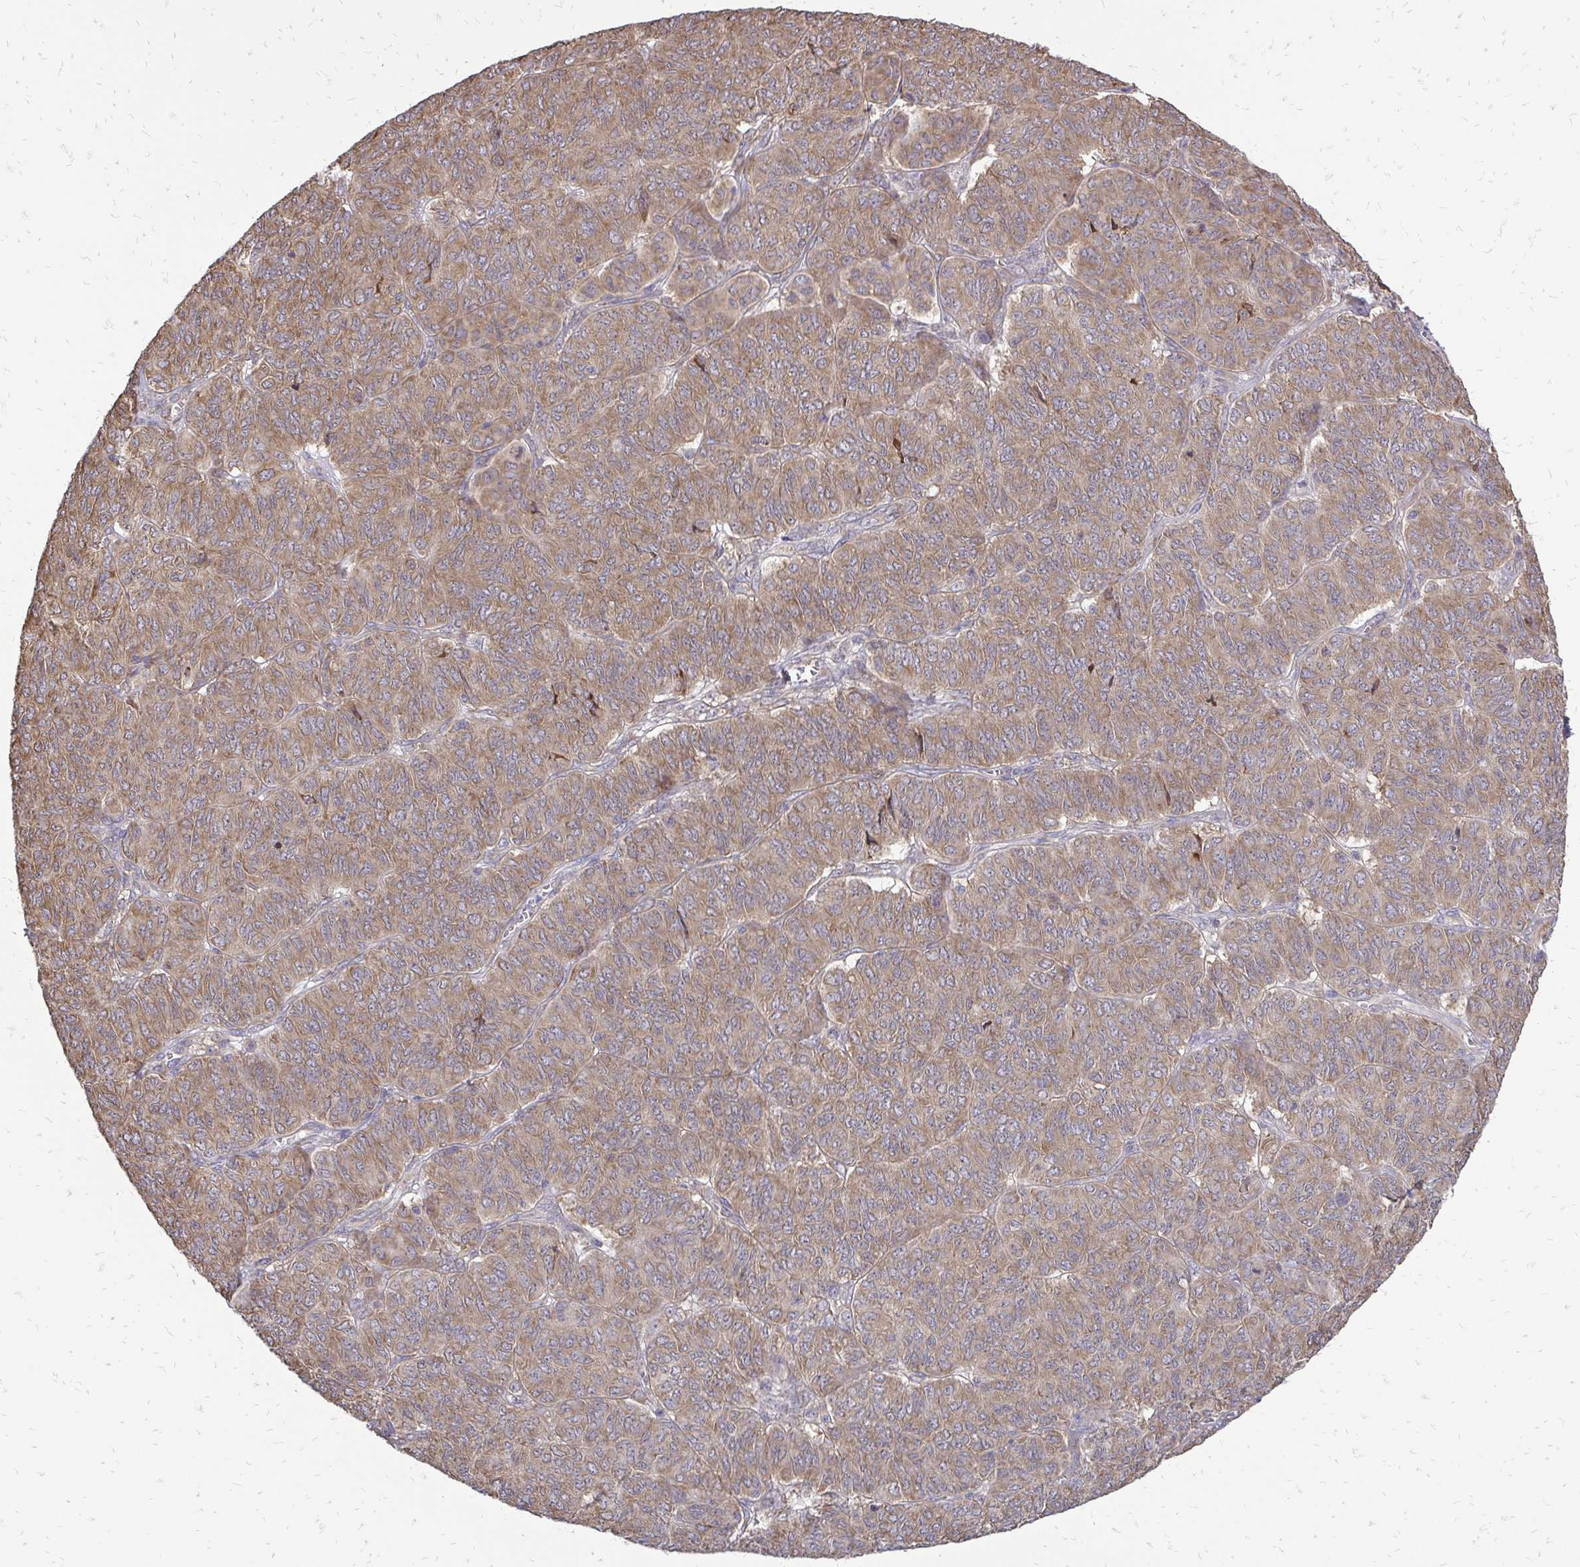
{"staining": {"intensity": "weak", "quantity": ">75%", "location": "cytoplasmic/membranous"}, "tissue": "ovarian cancer", "cell_type": "Tumor cells", "image_type": "cancer", "snomed": [{"axis": "morphology", "description": "Carcinoma, endometroid"}, {"axis": "topography", "description": "Ovary"}], "caption": "IHC (DAB) staining of endometroid carcinoma (ovarian) shows weak cytoplasmic/membranous protein staining in about >75% of tumor cells.", "gene": "RPS3", "patient": {"sex": "female", "age": 80}}